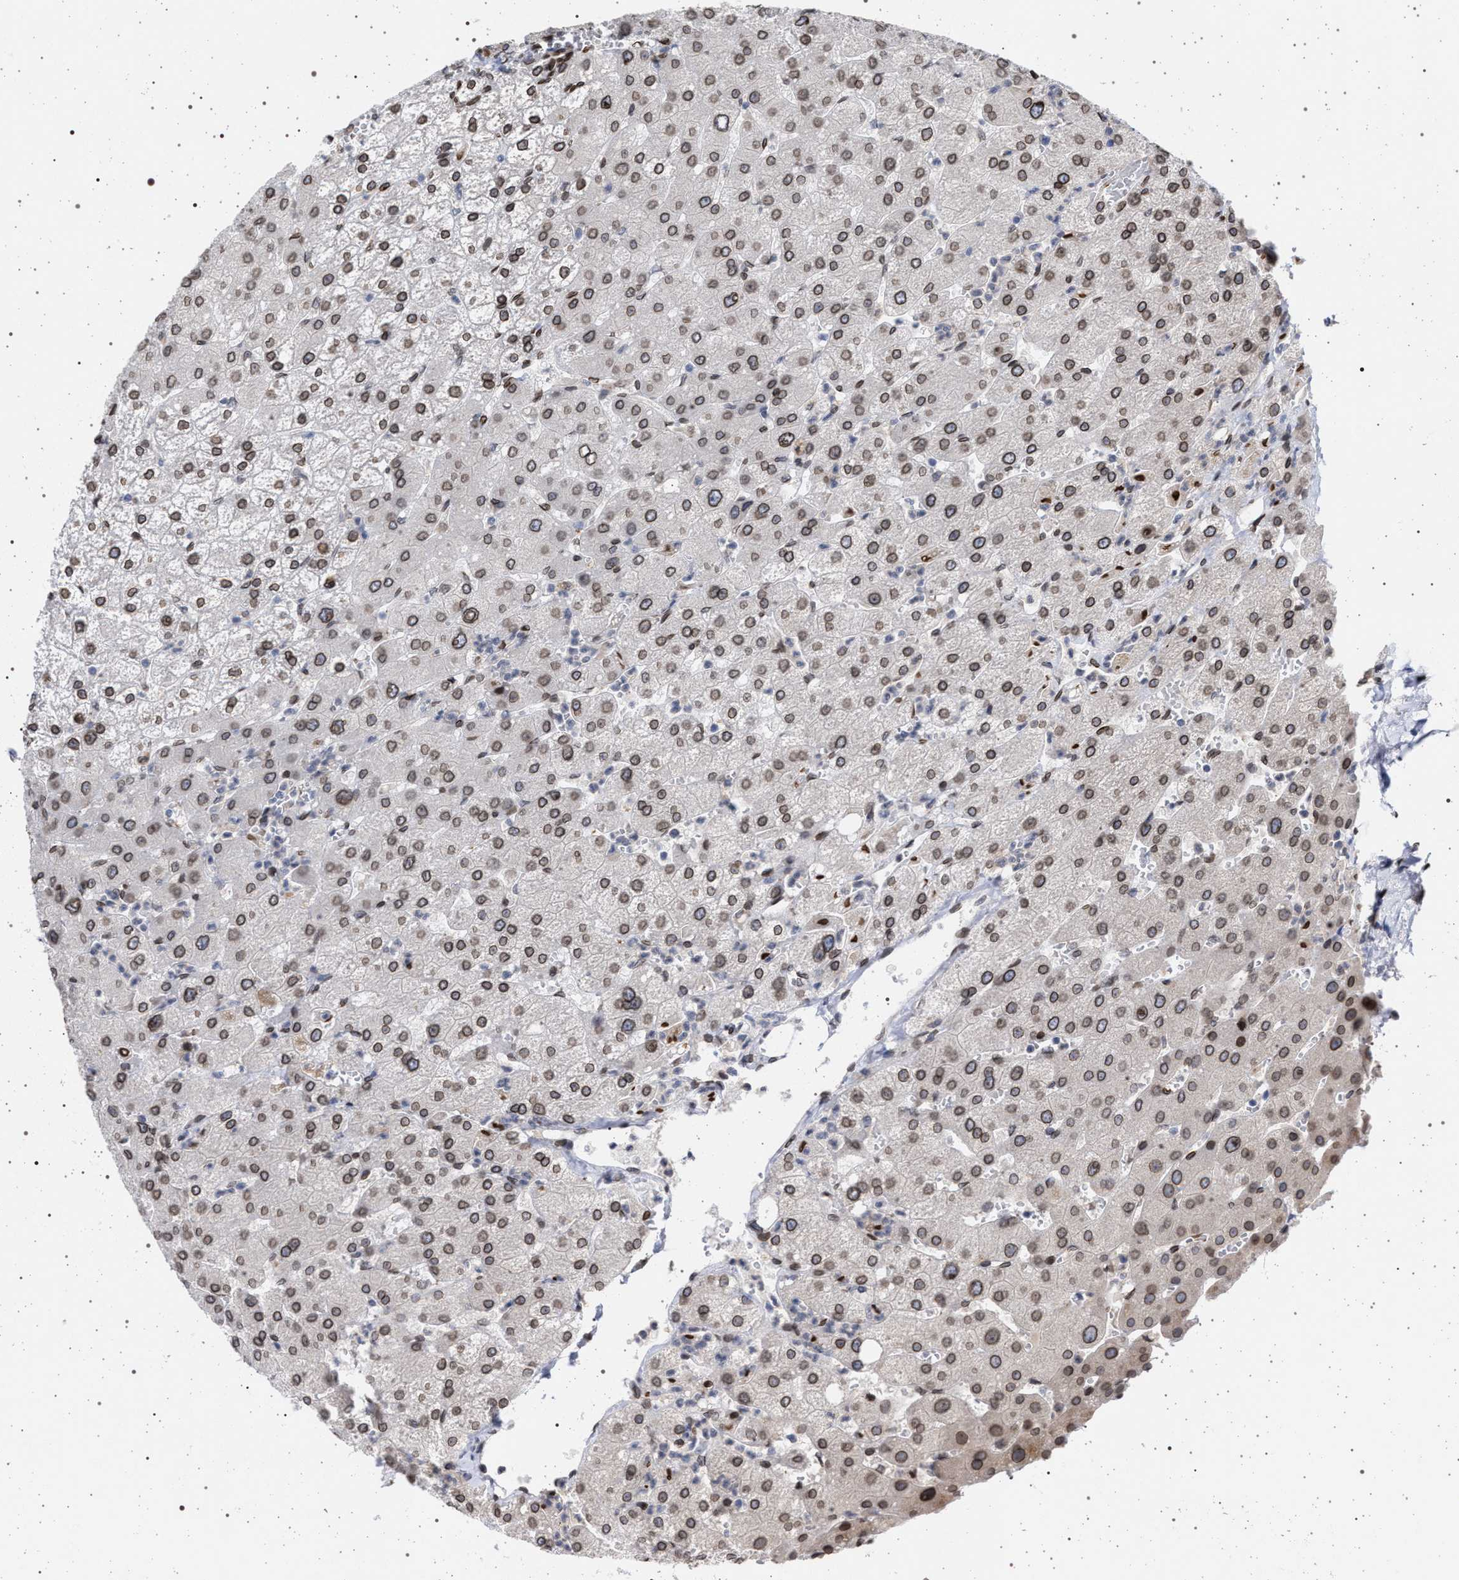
{"staining": {"intensity": "moderate", "quantity": ">75%", "location": "cytoplasmic/membranous,nuclear"}, "tissue": "liver", "cell_type": "Cholangiocytes", "image_type": "normal", "snomed": [{"axis": "morphology", "description": "Normal tissue, NOS"}, {"axis": "topography", "description": "Liver"}], "caption": "Immunohistochemistry (IHC) of normal human liver exhibits medium levels of moderate cytoplasmic/membranous,nuclear positivity in approximately >75% of cholangiocytes. (DAB IHC with brightfield microscopy, high magnification).", "gene": "ING2", "patient": {"sex": "male", "age": 55}}